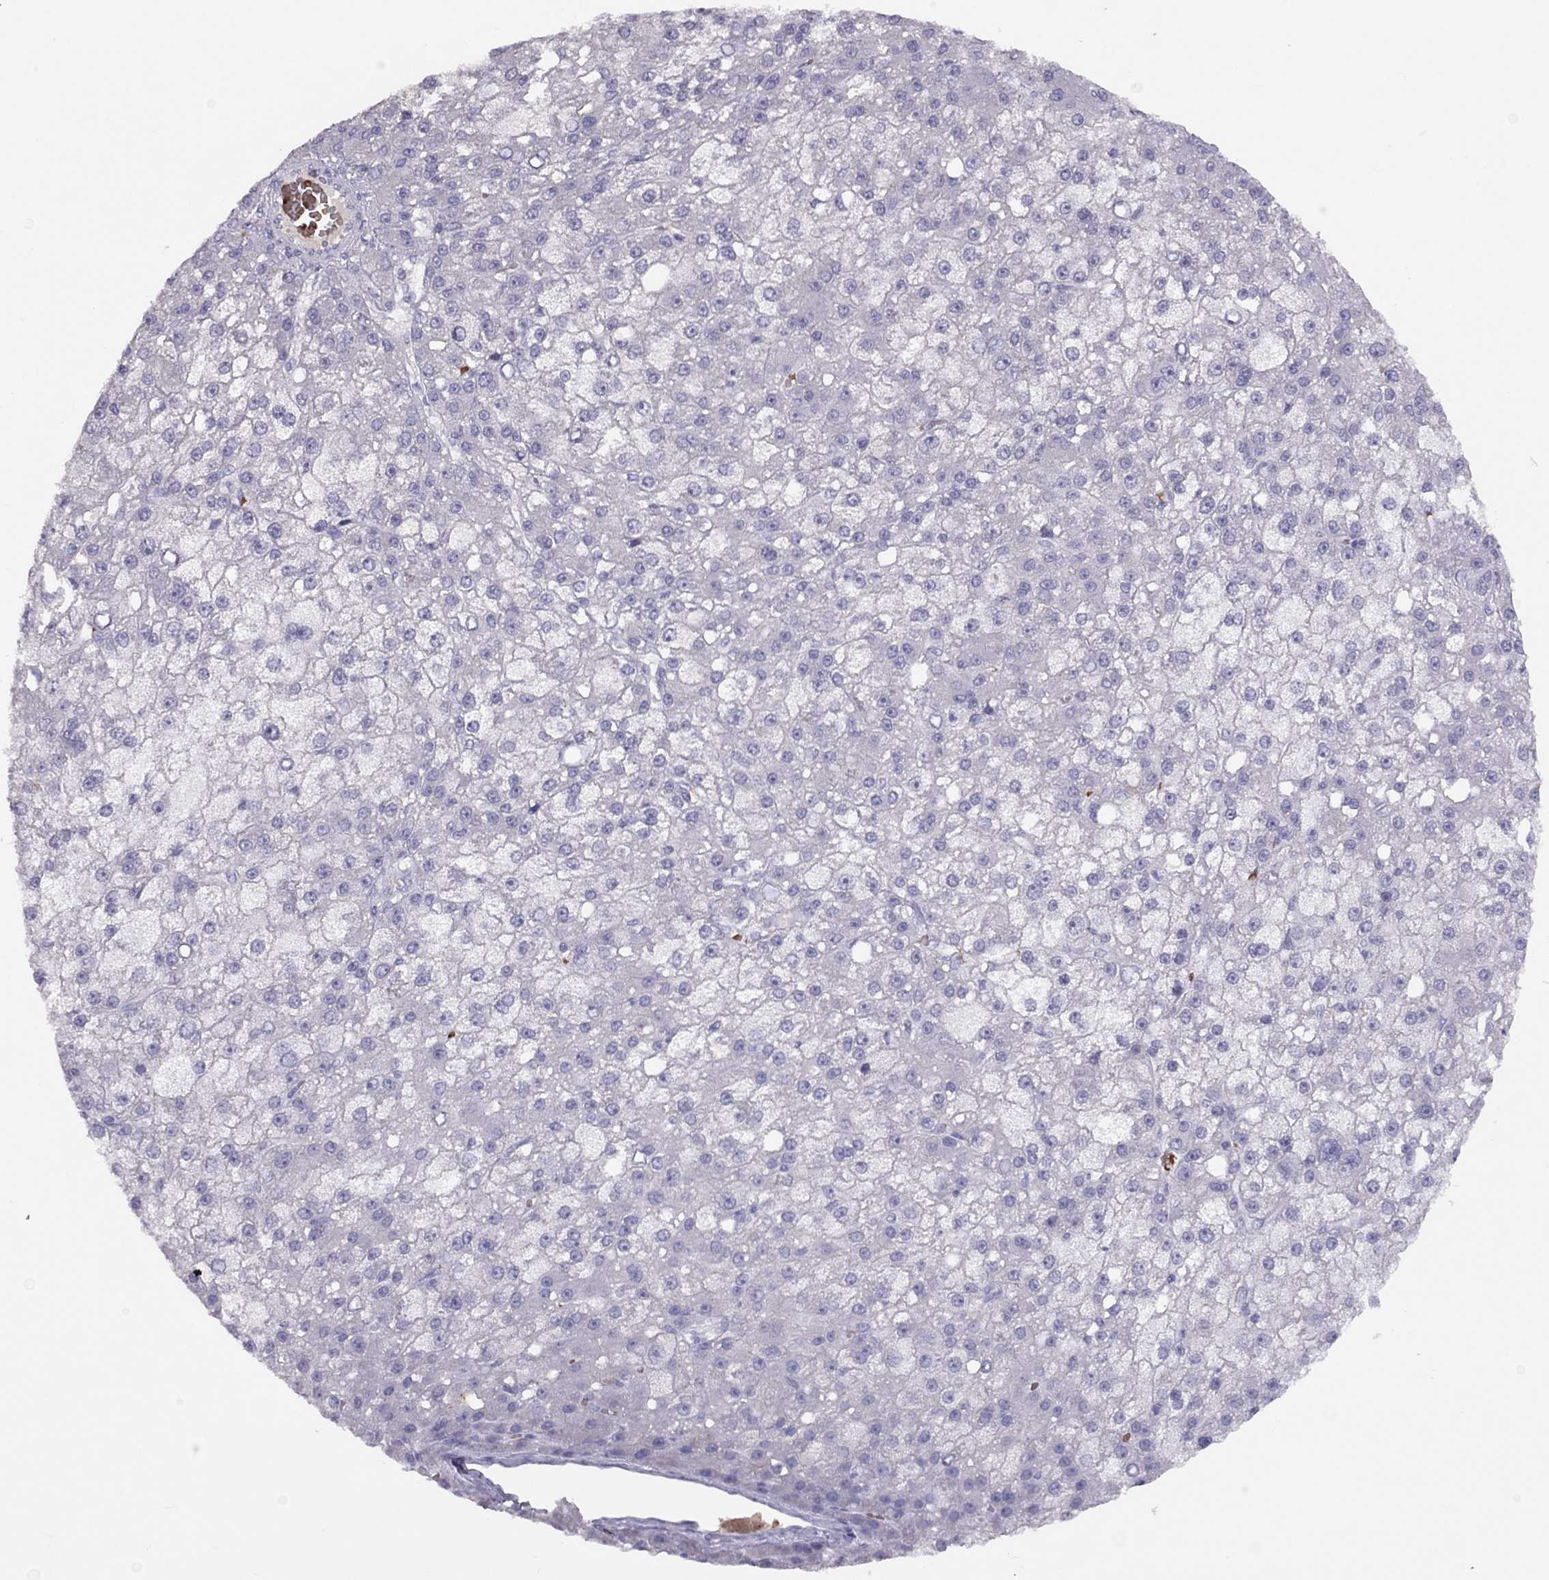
{"staining": {"intensity": "negative", "quantity": "none", "location": "none"}, "tissue": "liver cancer", "cell_type": "Tumor cells", "image_type": "cancer", "snomed": [{"axis": "morphology", "description": "Carcinoma, Hepatocellular, NOS"}, {"axis": "topography", "description": "Liver"}], "caption": "DAB (3,3'-diaminobenzidine) immunohistochemical staining of human hepatocellular carcinoma (liver) displays no significant positivity in tumor cells.", "gene": "RHD", "patient": {"sex": "male", "age": 67}}